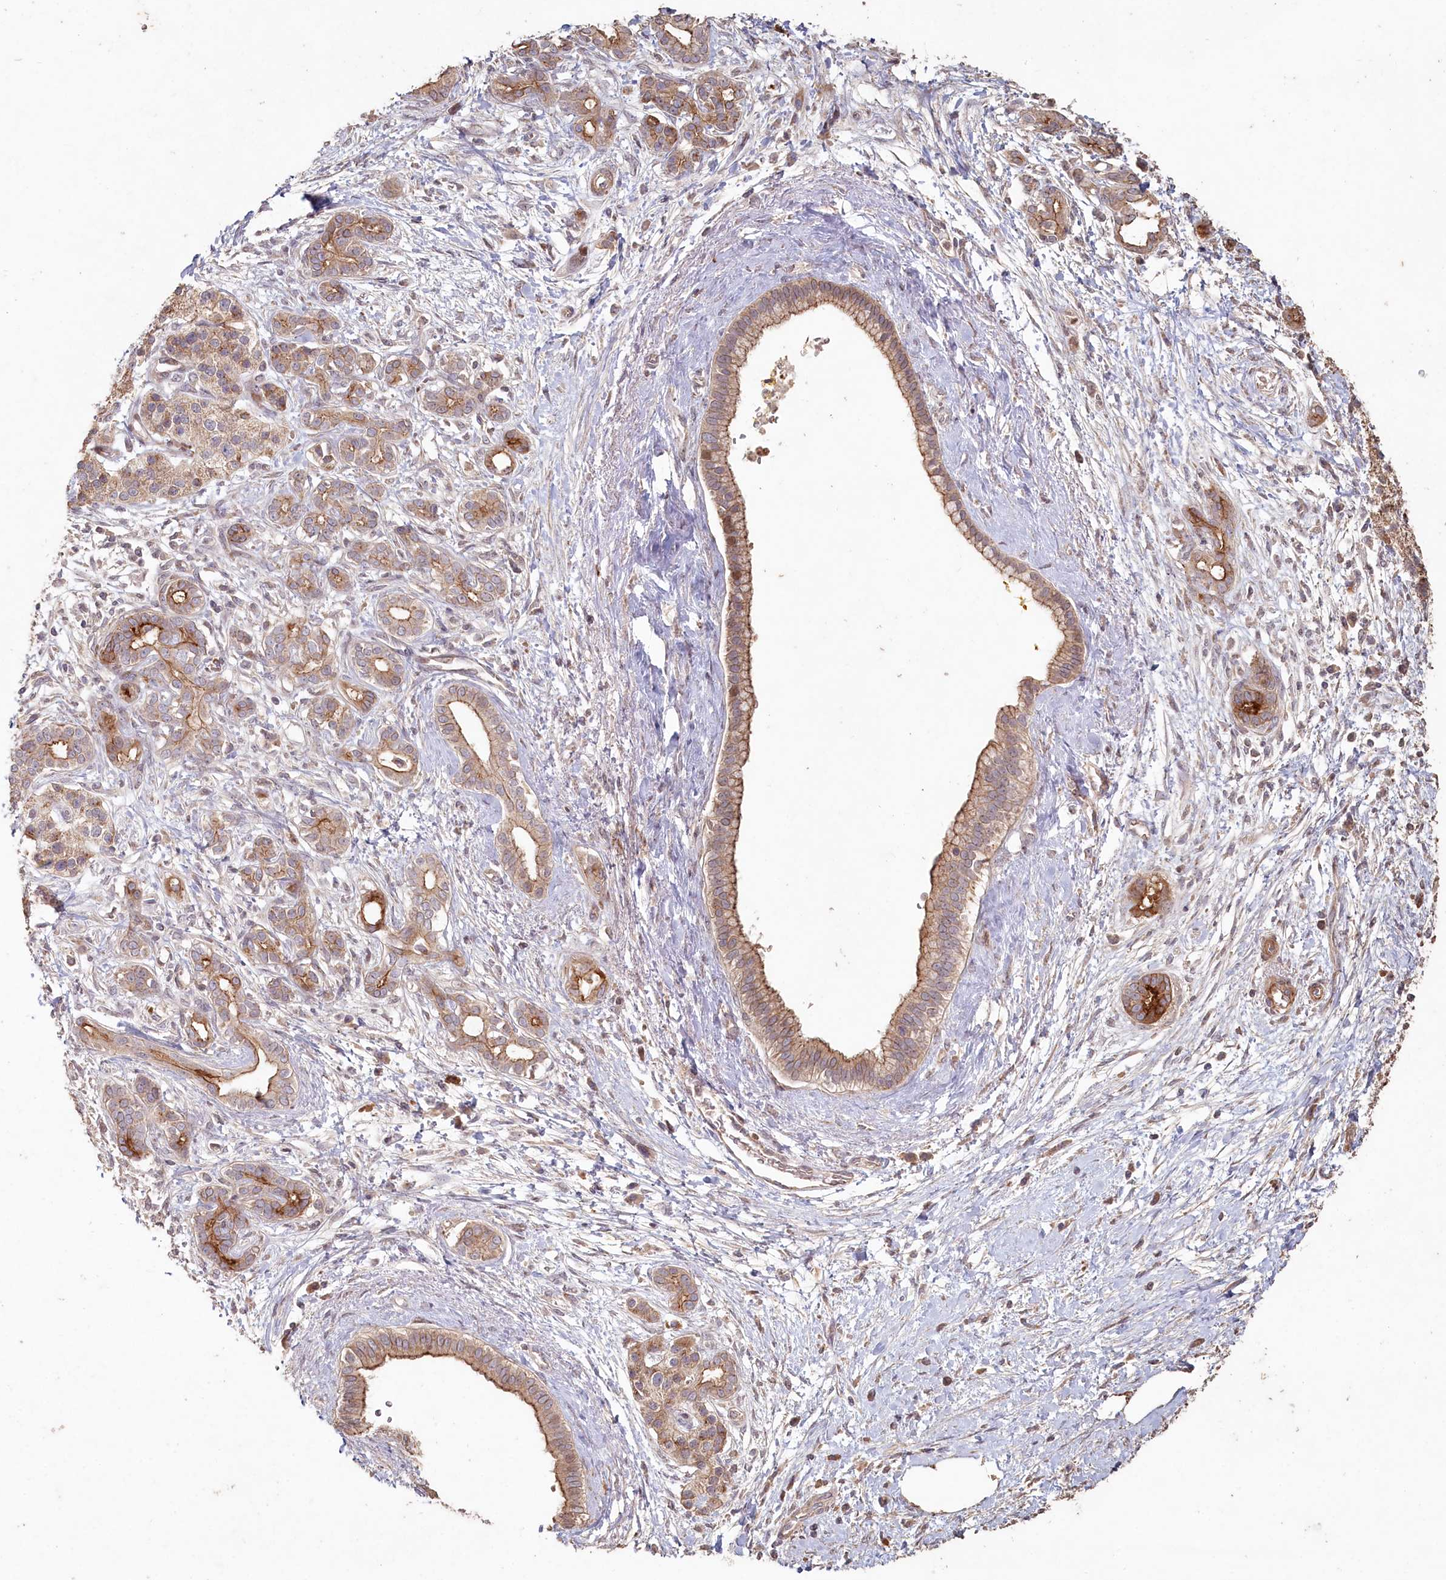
{"staining": {"intensity": "moderate", "quantity": "25%-75%", "location": "cytoplasmic/membranous"}, "tissue": "pancreatic cancer", "cell_type": "Tumor cells", "image_type": "cancer", "snomed": [{"axis": "morphology", "description": "Adenocarcinoma, NOS"}, {"axis": "topography", "description": "Pancreas"}], "caption": "The image shows staining of adenocarcinoma (pancreatic), revealing moderate cytoplasmic/membranous protein expression (brown color) within tumor cells. (Stains: DAB in brown, nuclei in blue, Microscopy: brightfield microscopy at high magnification).", "gene": "HAL", "patient": {"sex": "male", "age": 58}}